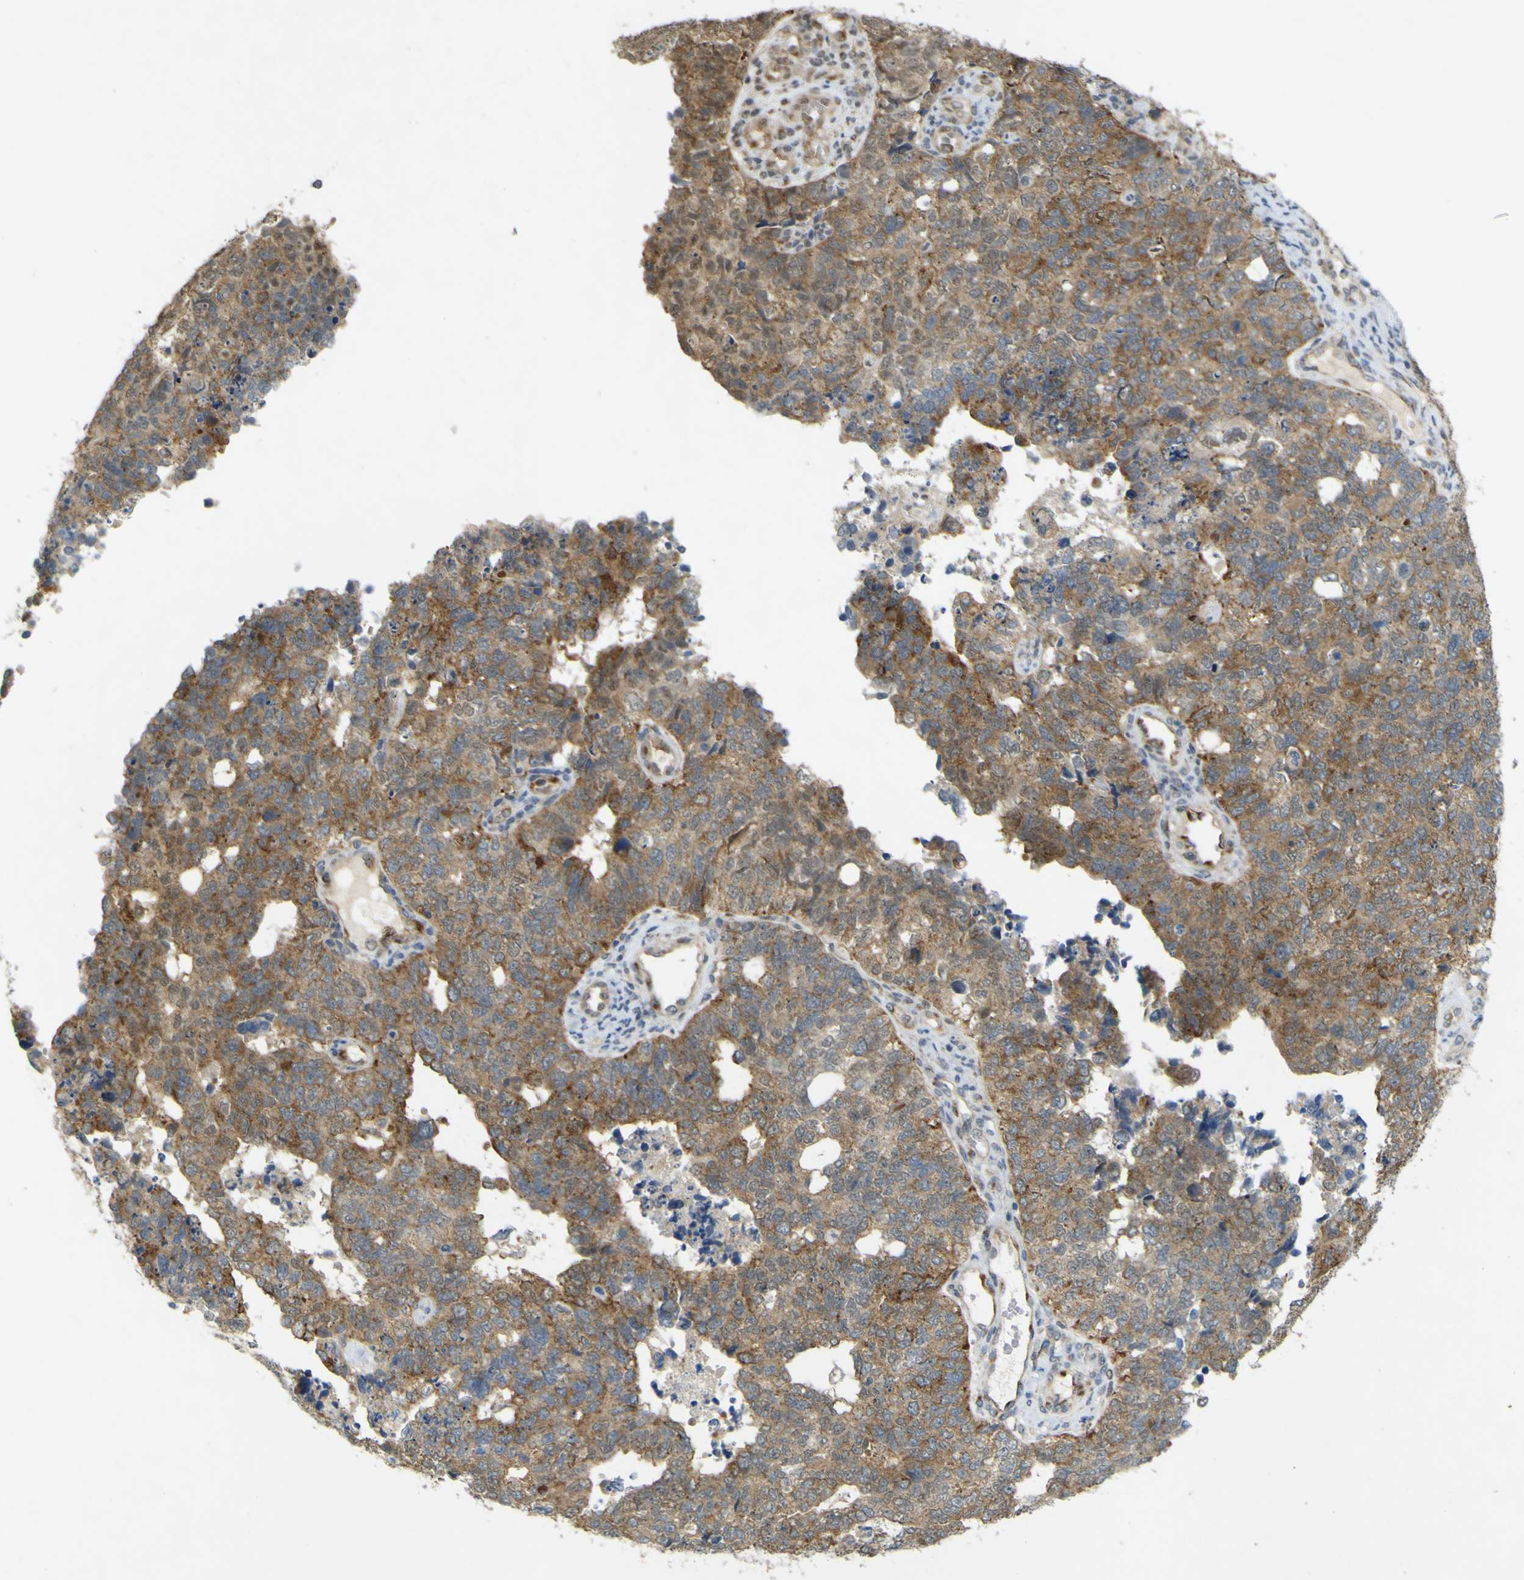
{"staining": {"intensity": "moderate", "quantity": ">75%", "location": "cytoplasmic/membranous"}, "tissue": "cervical cancer", "cell_type": "Tumor cells", "image_type": "cancer", "snomed": [{"axis": "morphology", "description": "Squamous cell carcinoma, NOS"}, {"axis": "topography", "description": "Cervix"}], "caption": "DAB immunohistochemical staining of cervical squamous cell carcinoma exhibits moderate cytoplasmic/membranous protein staining in approximately >75% of tumor cells. The staining is performed using DAB brown chromogen to label protein expression. The nuclei are counter-stained blue using hematoxylin.", "gene": "IGF2R", "patient": {"sex": "female", "age": 63}}